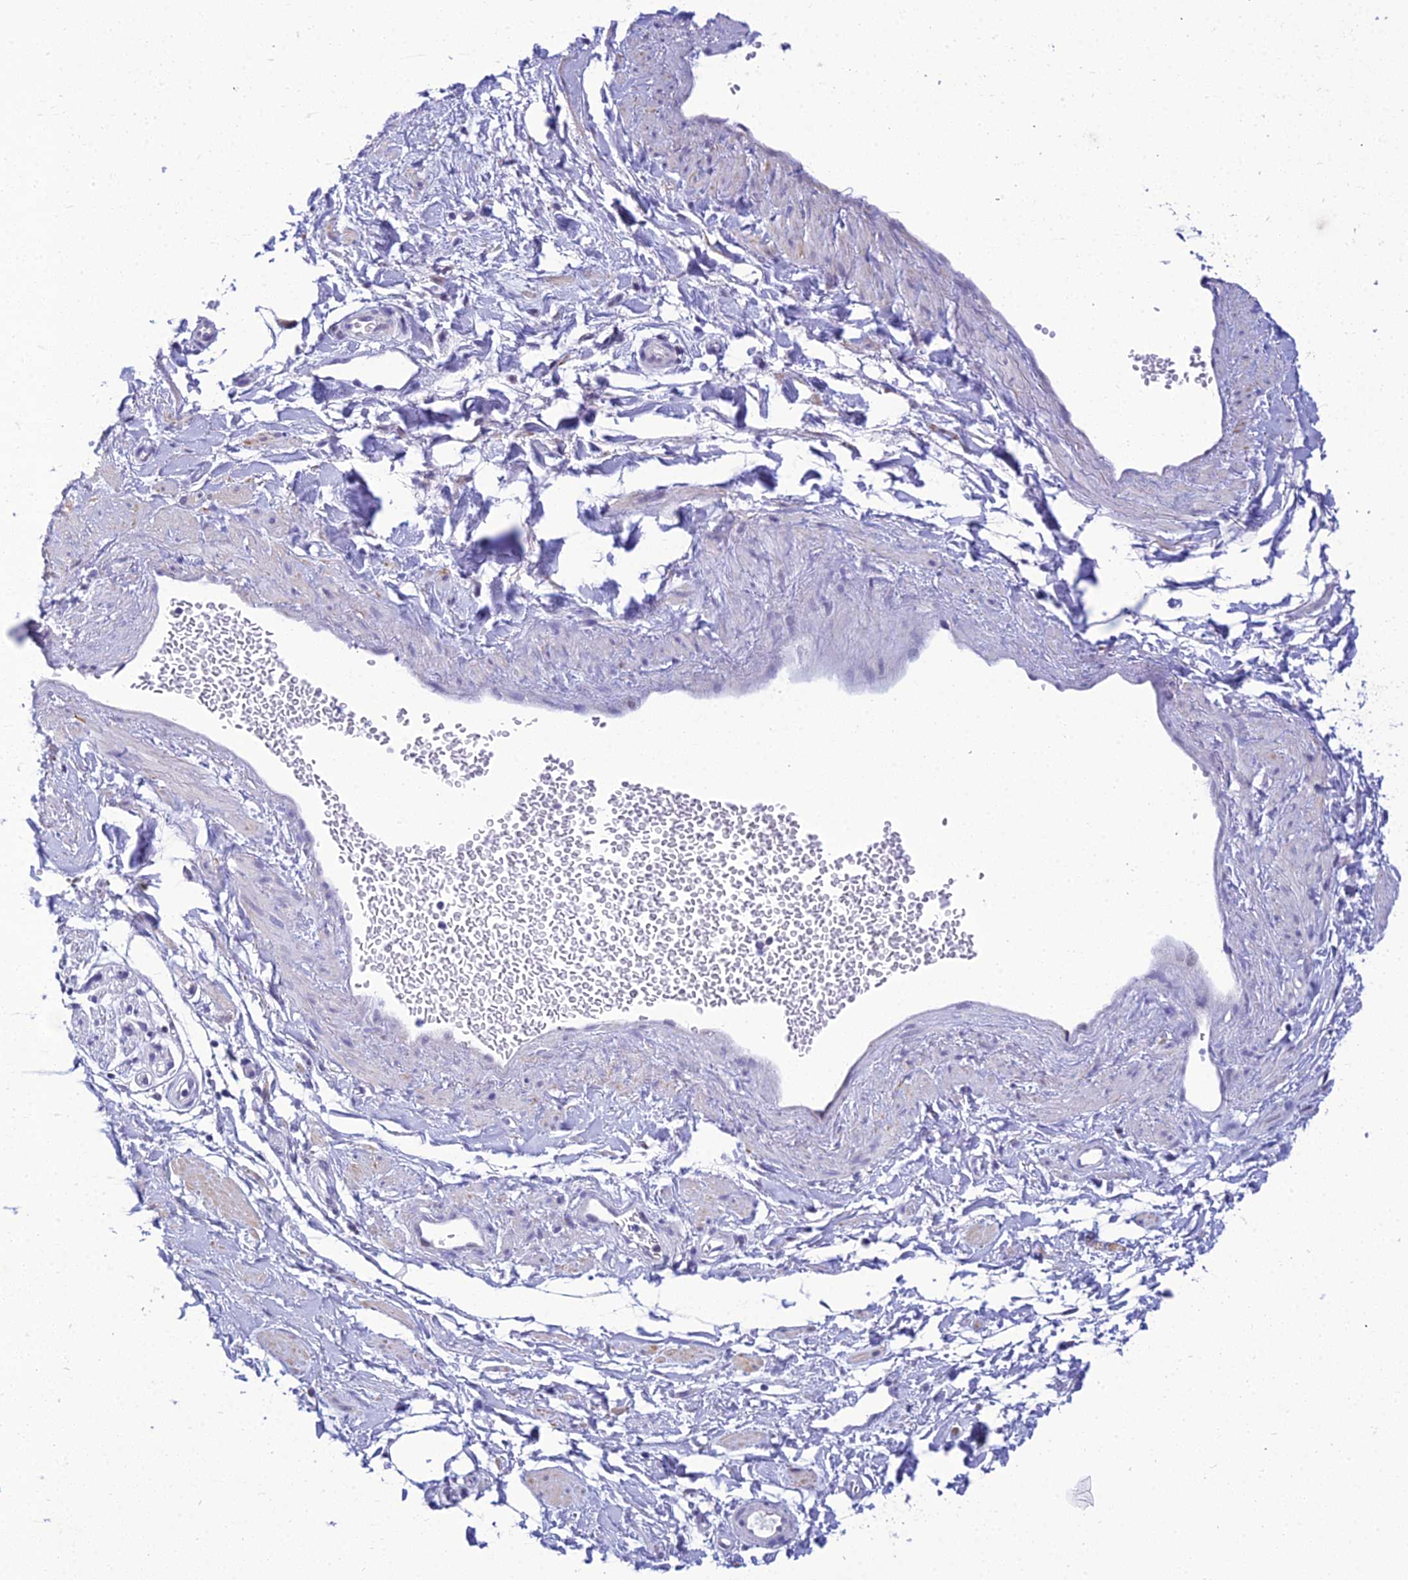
{"staining": {"intensity": "negative", "quantity": "none", "location": "none"}, "tissue": "soft tissue", "cell_type": "Chondrocytes", "image_type": "normal", "snomed": [{"axis": "morphology", "description": "Normal tissue, NOS"}, {"axis": "topography", "description": "Soft tissue"}, {"axis": "topography", "description": "Adipose tissue"}, {"axis": "topography", "description": "Vascular tissue"}, {"axis": "topography", "description": "Peripheral nerve tissue"}], "caption": "Immunohistochemistry (IHC) of normal human soft tissue shows no positivity in chondrocytes. The staining is performed using DAB brown chromogen with nuclei counter-stained in using hematoxylin.", "gene": "ZMIZ1", "patient": {"sex": "male", "age": 74}}